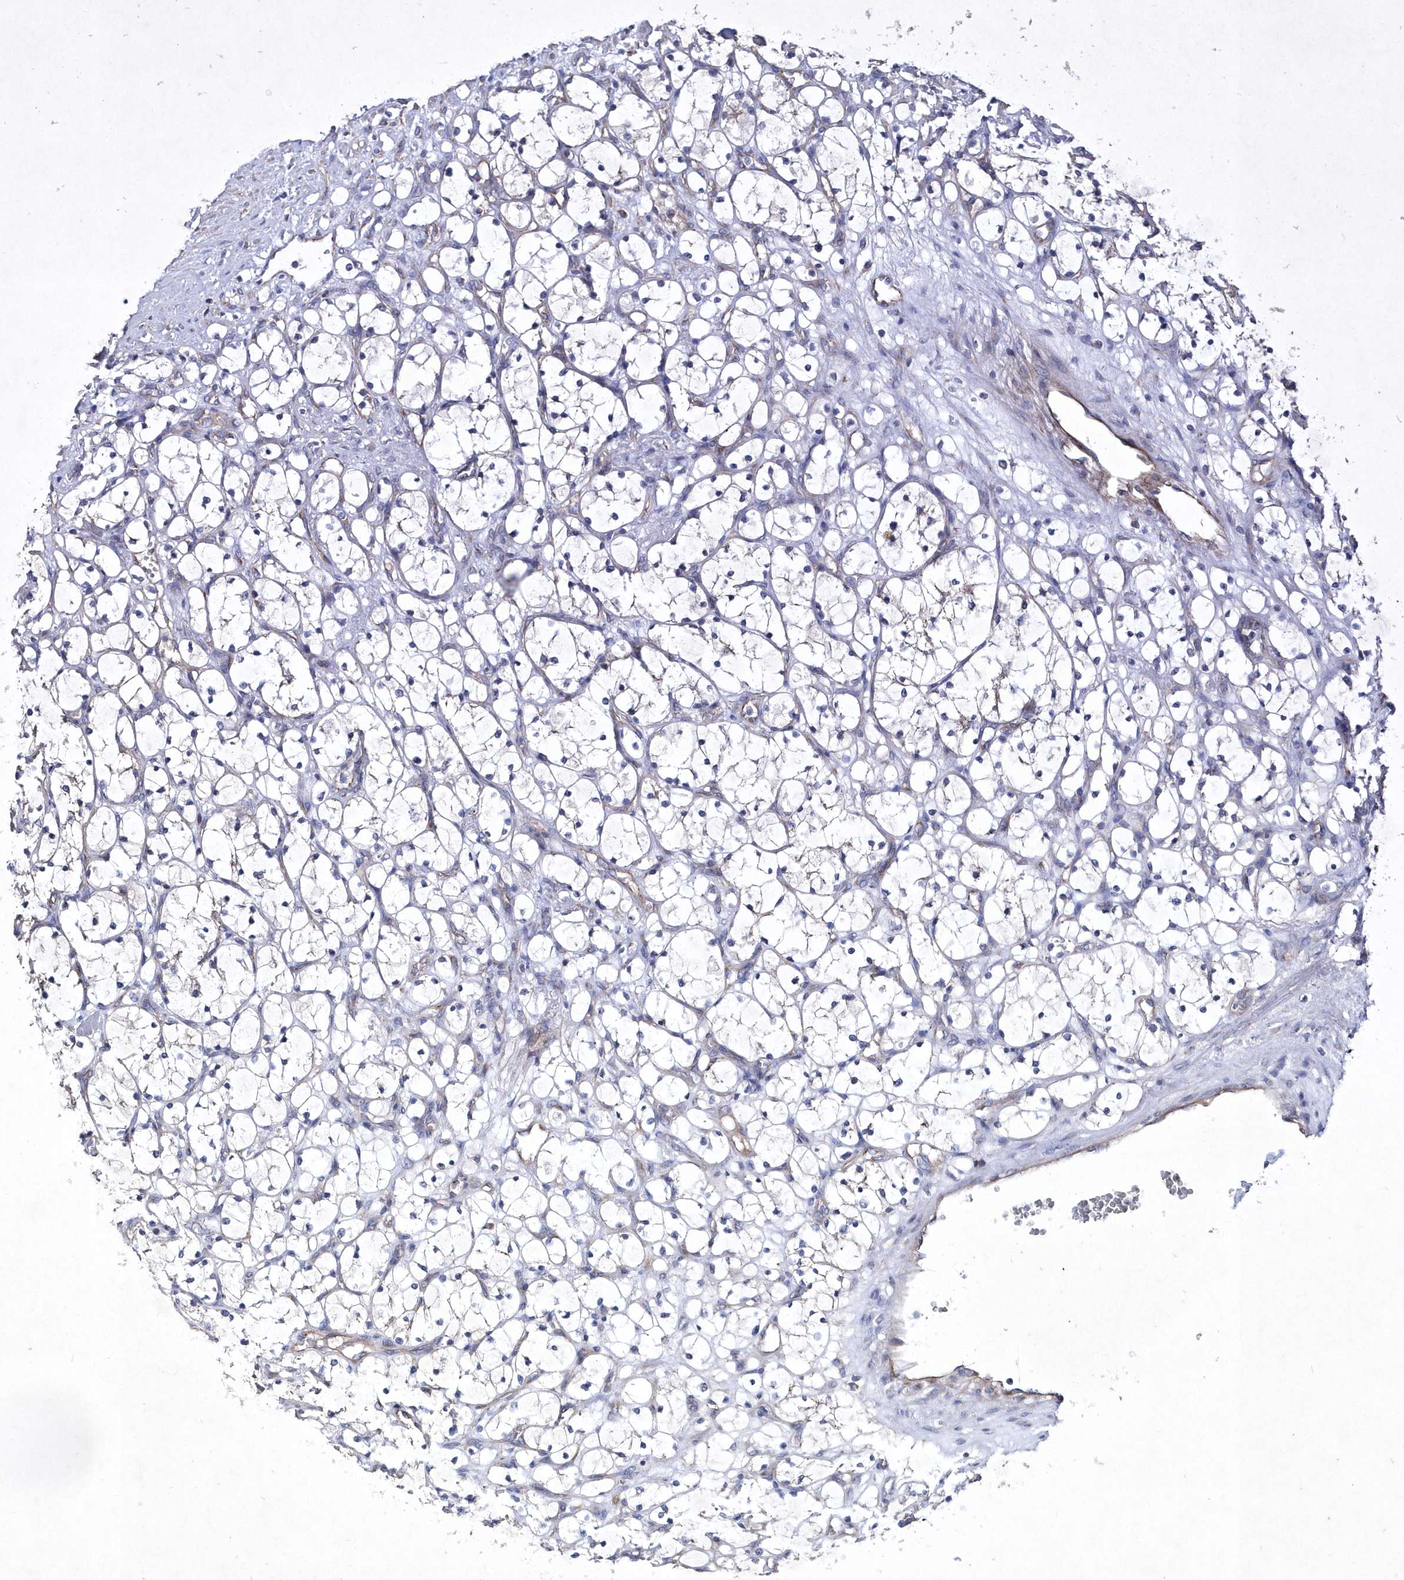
{"staining": {"intensity": "negative", "quantity": "none", "location": "none"}, "tissue": "renal cancer", "cell_type": "Tumor cells", "image_type": "cancer", "snomed": [{"axis": "morphology", "description": "Adenocarcinoma, NOS"}, {"axis": "topography", "description": "Kidney"}], "caption": "DAB immunohistochemical staining of human adenocarcinoma (renal) reveals no significant expression in tumor cells. (Brightfield microscopy of DAB (3,3'-diaminobenzidine) immunohistochemistry at high magnification).", "gene": "METTL8", "patient": {"sex": "female", "age": 69}}